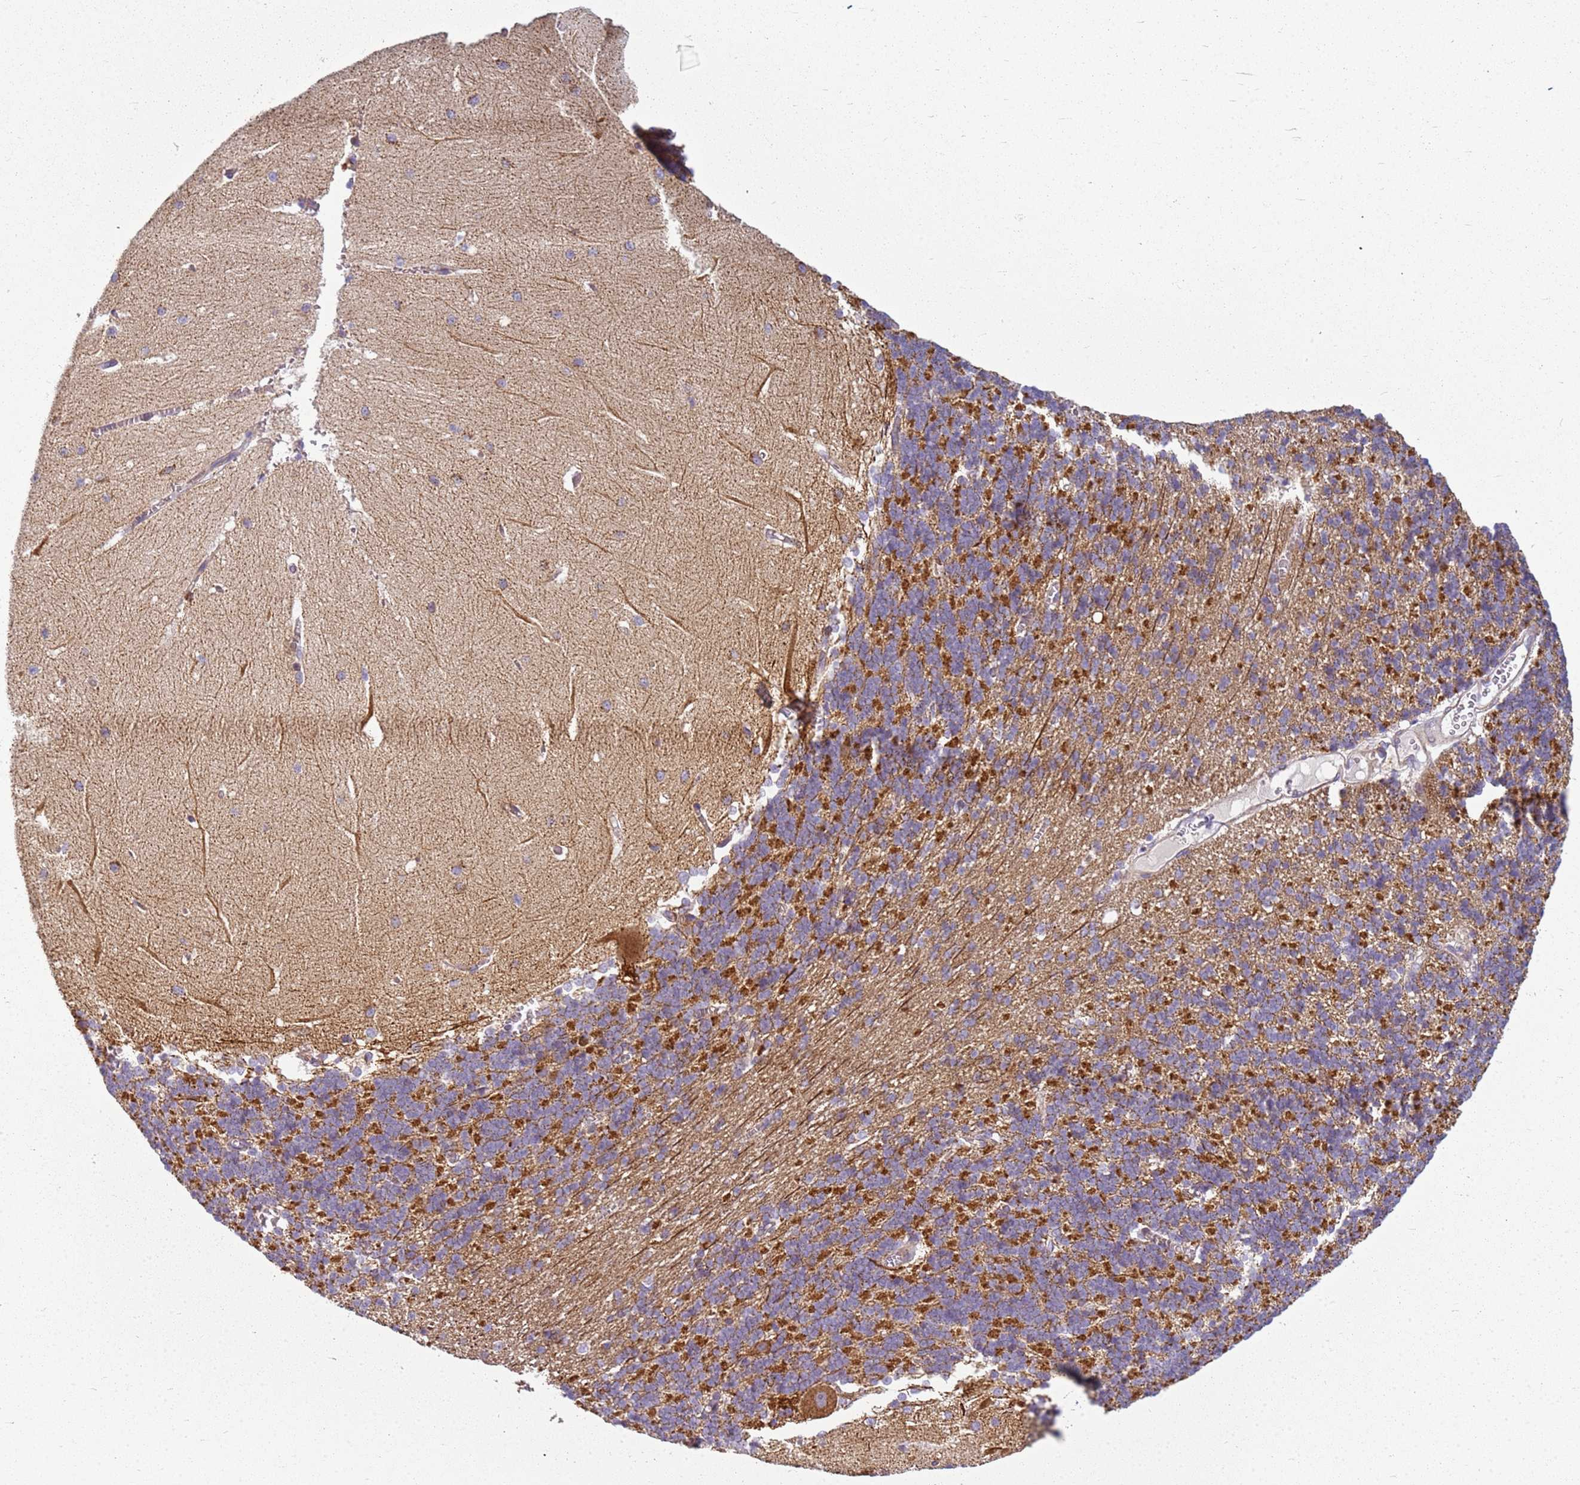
{"staining": {"intensity": "strong", "quantity": "25%-75%", "location": "cytoplasmic/membranous"}, "tissue": "cerebellum", "cell_type": "Cells in granular layer", "image_type": "normal", "snomed": [{"axis": "morphology", "description": "Normal tissue, NOS"}, {"axis": "topography", "description": "Cerebellum"}], "caption": "The image demonstrates immunohistochemical staining of normal cerebellum. There is strong cytoplasmic/membranous expression is seen in about 25%-75% of cells in granular layer.", "gene": "TMEM200C", "patient": {"sex": "male", "age": 37}}